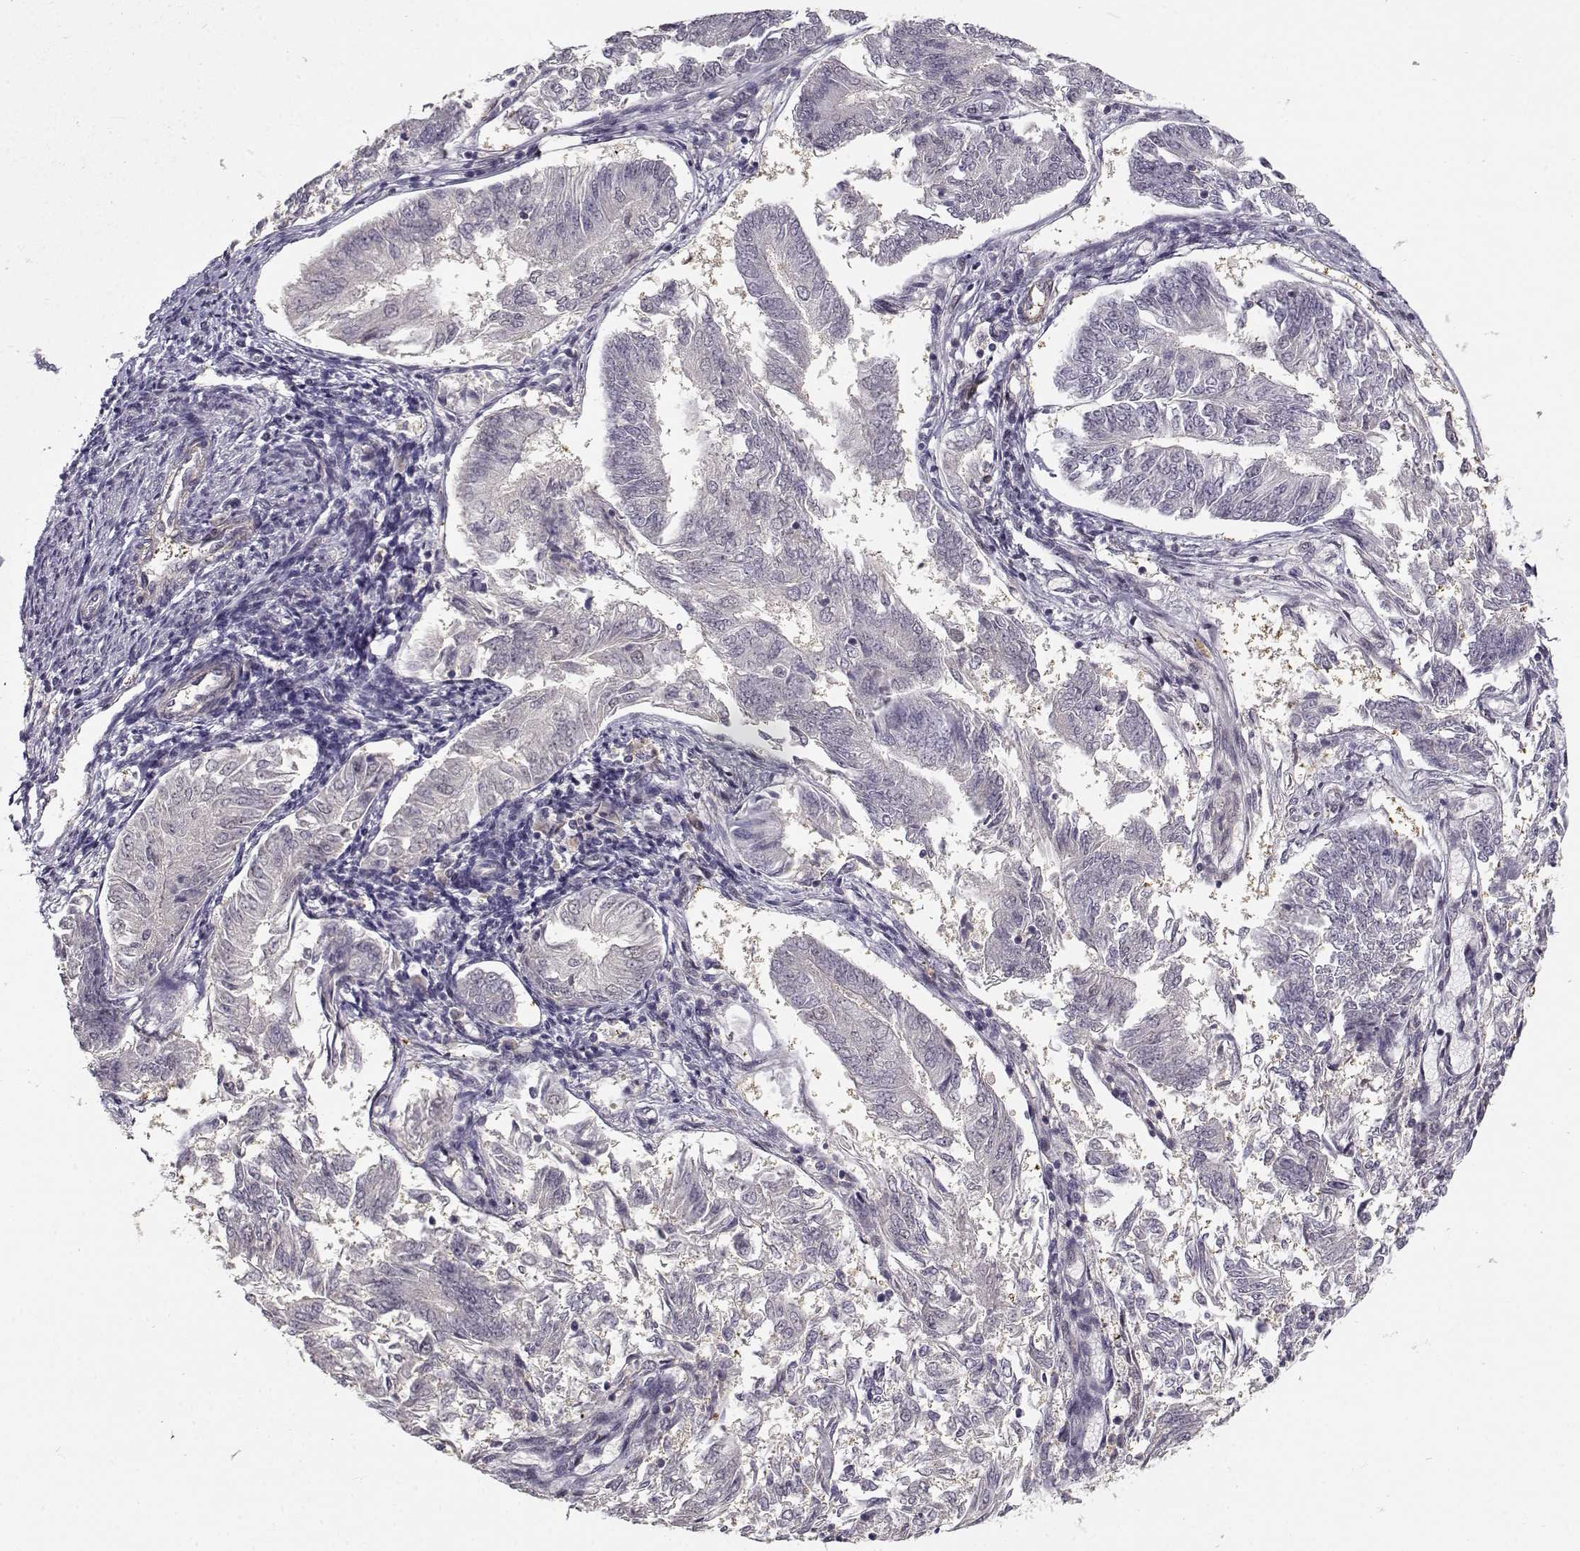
{"staining": {"intensity": "negative", "quantity": "none", "location": "none"}, "tissue": "endometrial cancer", "cell_type": "Tumor cells", "image_type": "cancer", "snomed": [{"axis": "morphology", "description": "Adenocarcinoma, NOS"}, {"axis": "topography", "description": "Endometrium"}], "caption": "This is an immunohistochemistry (IHC) histopathology image of endometrial adenocarcinoma. There is no expression in tumor cells.", "gene": "RGS9BP", "patient": {"sex": "female", "age": 58}}